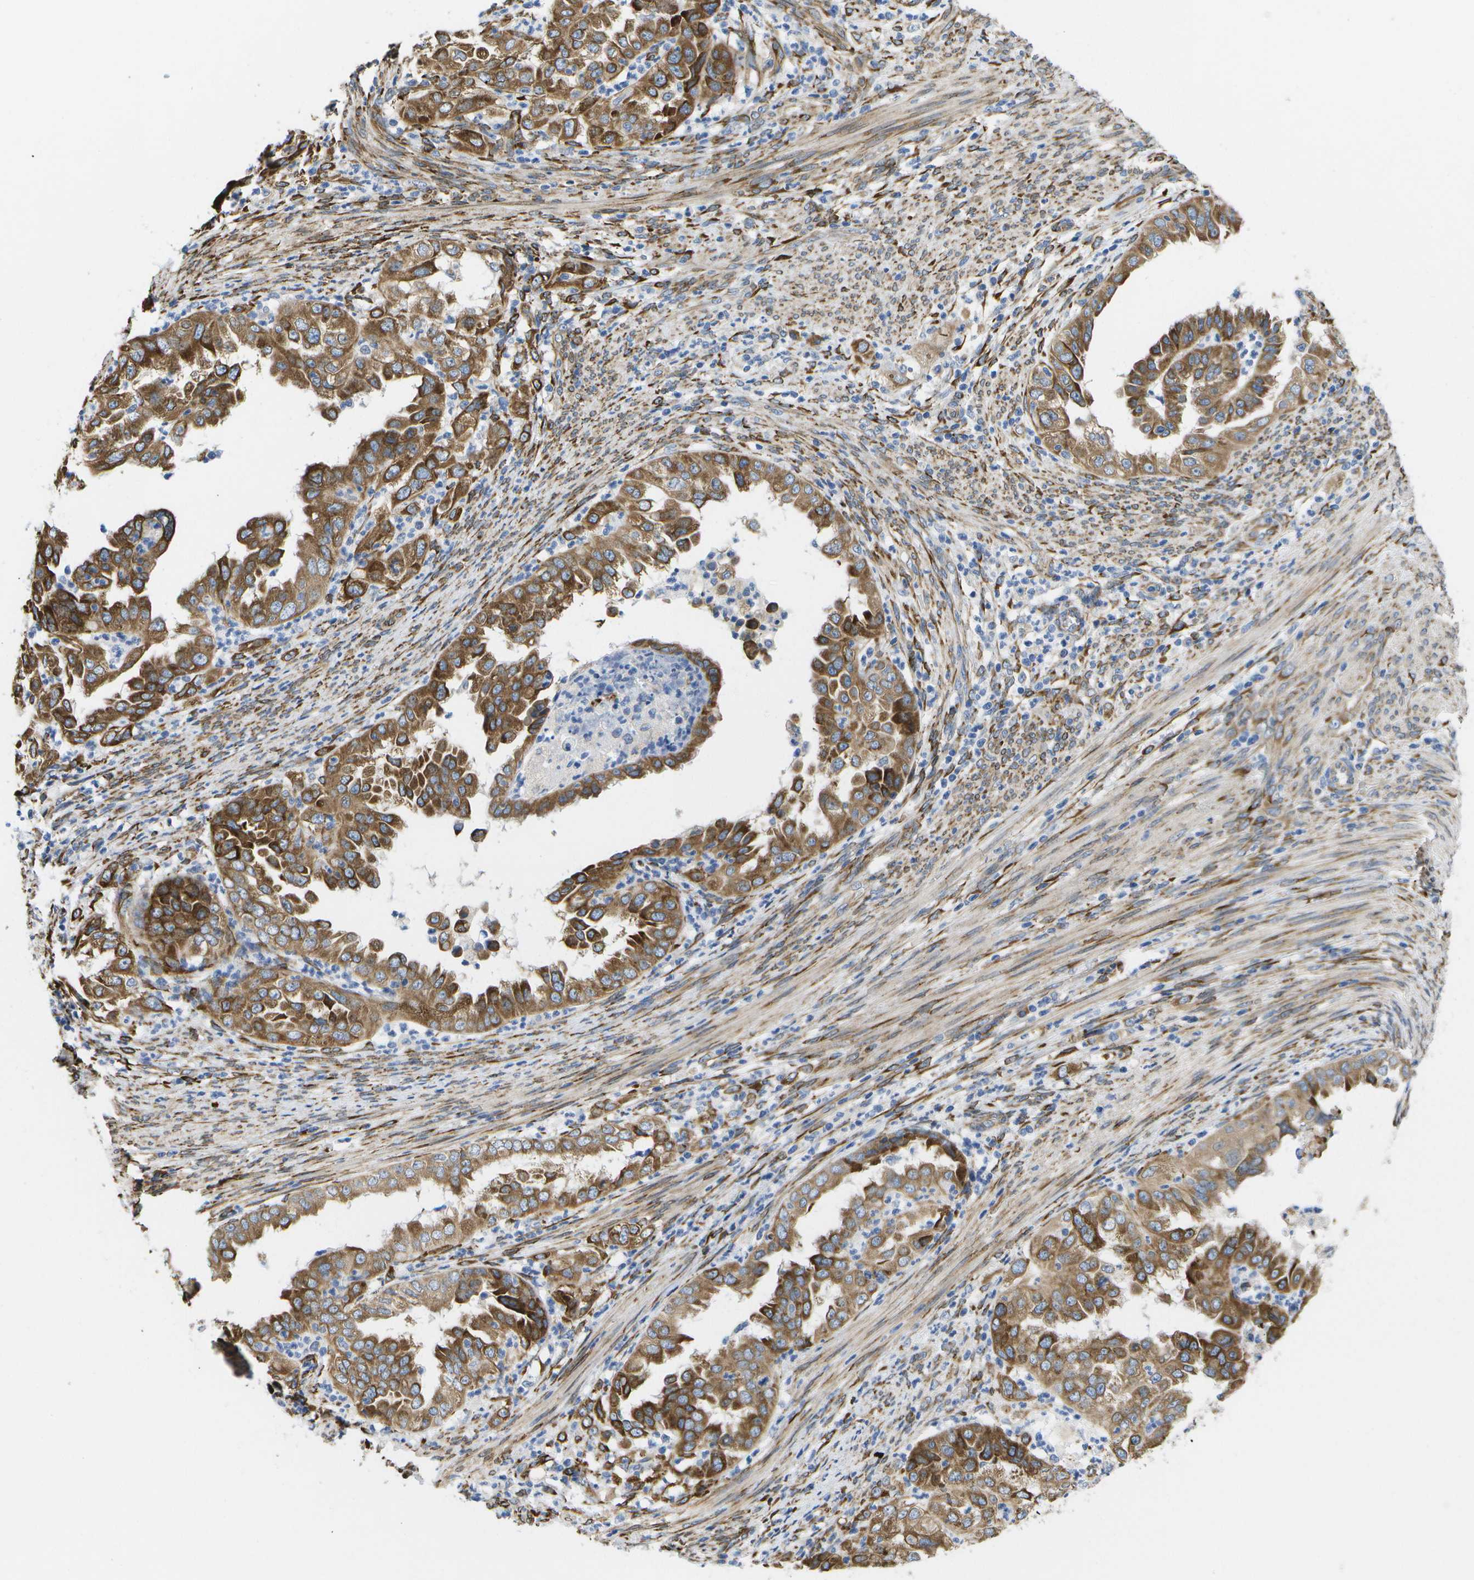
{"staining": {"intensity": "moderate", "quantity": ">75%", "location": "cytoplasmic/membranous"}, "tissue": "endometrial cancer", "cell_type": "Tumor cells", "image_type": "cancer", "snomed": [{"axis": "morphology", "description": "Adenocarcinoma, NOS"}, {"axis": "topography", "description": "Endometrium"}], "caption": "Endometrial adenocarcinoma stained with DAB (3,3'-diaminobenzidine) IHC demonstrates medium levels of moderate cytoplasmic/membranous staining in about >75% of tumor cells.", "gene": "ZDHHC17", "patient": {"sex": "female", "age": 85}}